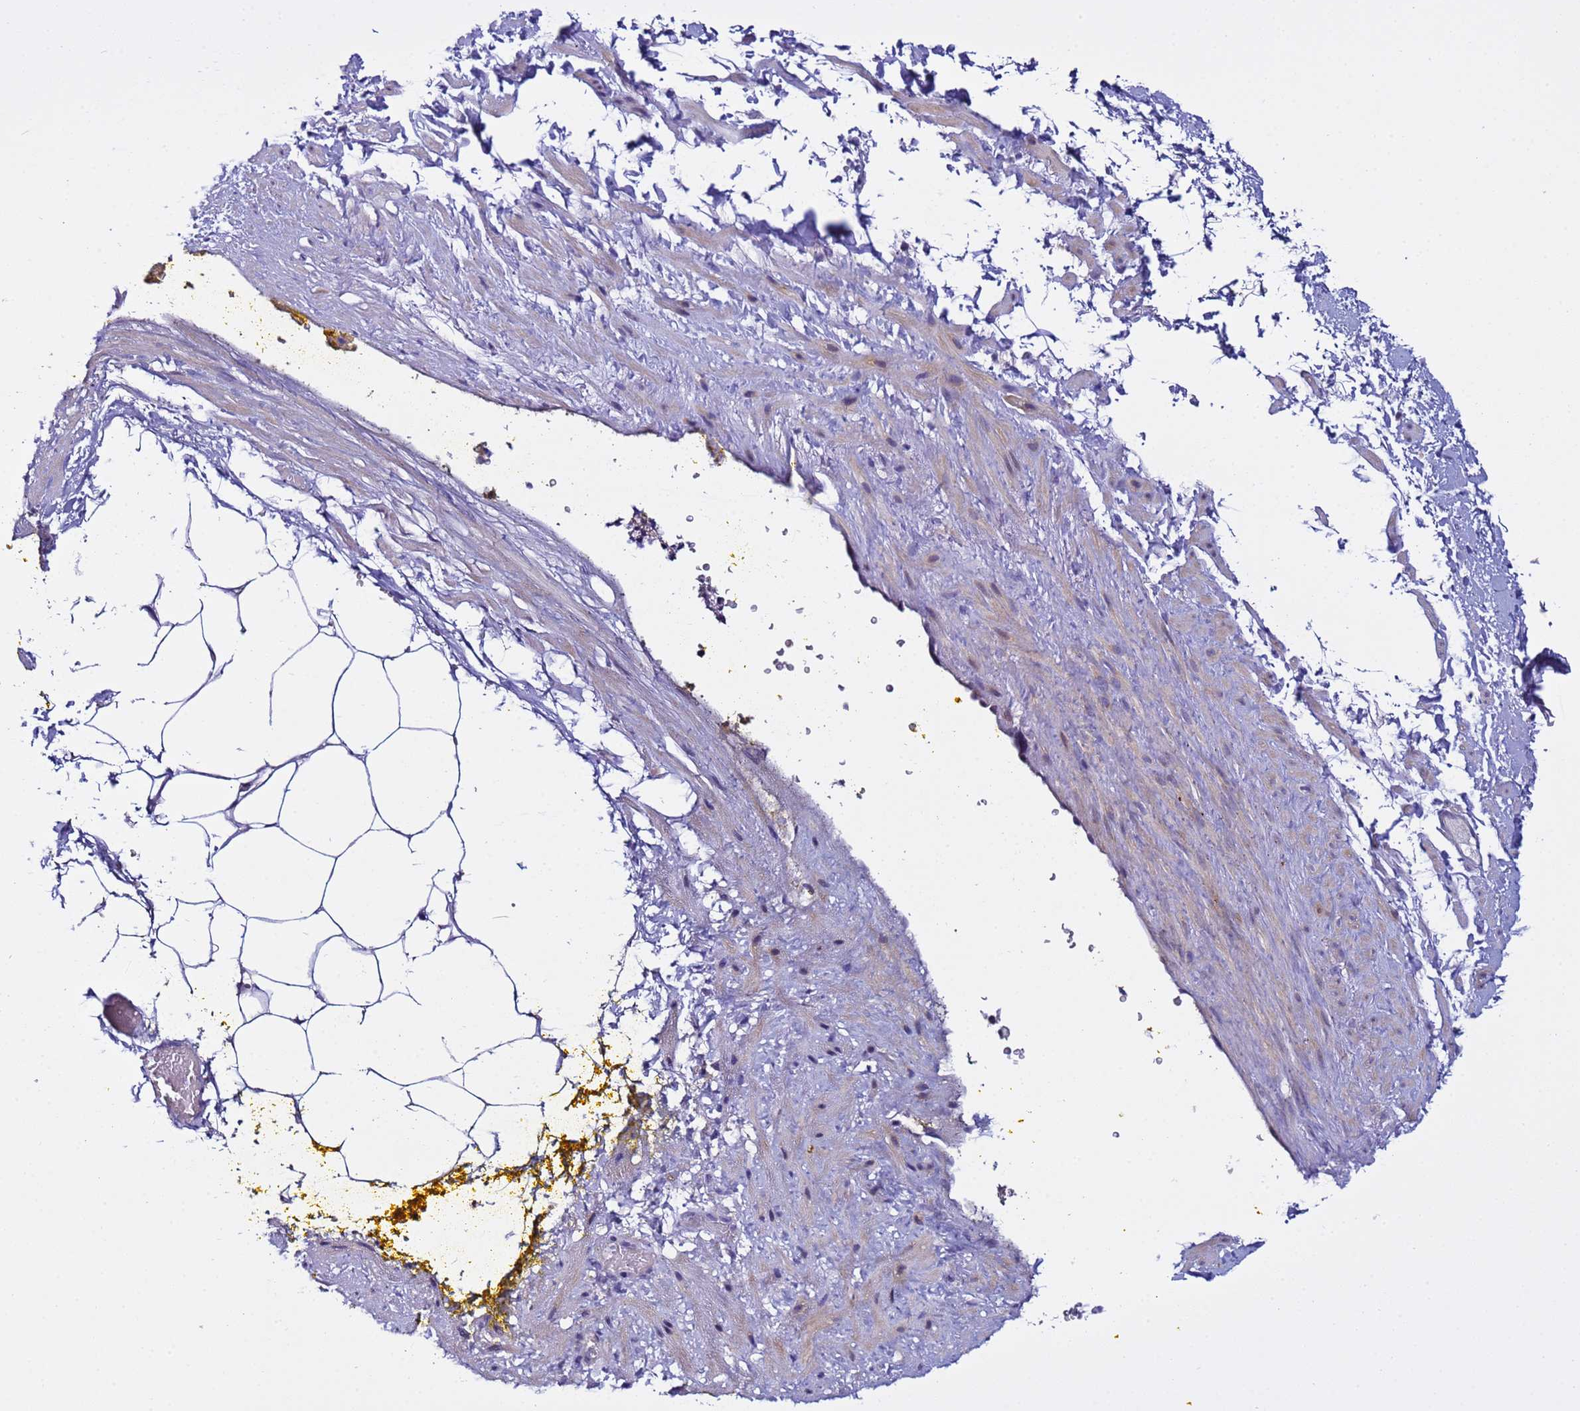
{"staining": {"intensity": "negative", "quantity": "none", "location": "none"}, "tissue": "adipose tissue", "cell_type": "Adipocytes", "image_type": "normal", "snomed": [{"axis": "morphology", "description": "Normal tissue, NOS"}, {"axis": "morphology", "description": "Adenocarcinoma, Low grade"}, {"axis": "topography", "description": "Prostate"}, {"axis": "topography", "description": "Peripheral nerve tissue"}], "caption": "Micrograph shows no significant protein expression in adipocytes of normal adipose tissue. (DAB (3,3'-diaminobenzidine) immunohistochemistry visualized using brightfield microscopy, high magnification).", "gene": "IGSF11", "patient": {"sex": "male", "age": 63}}